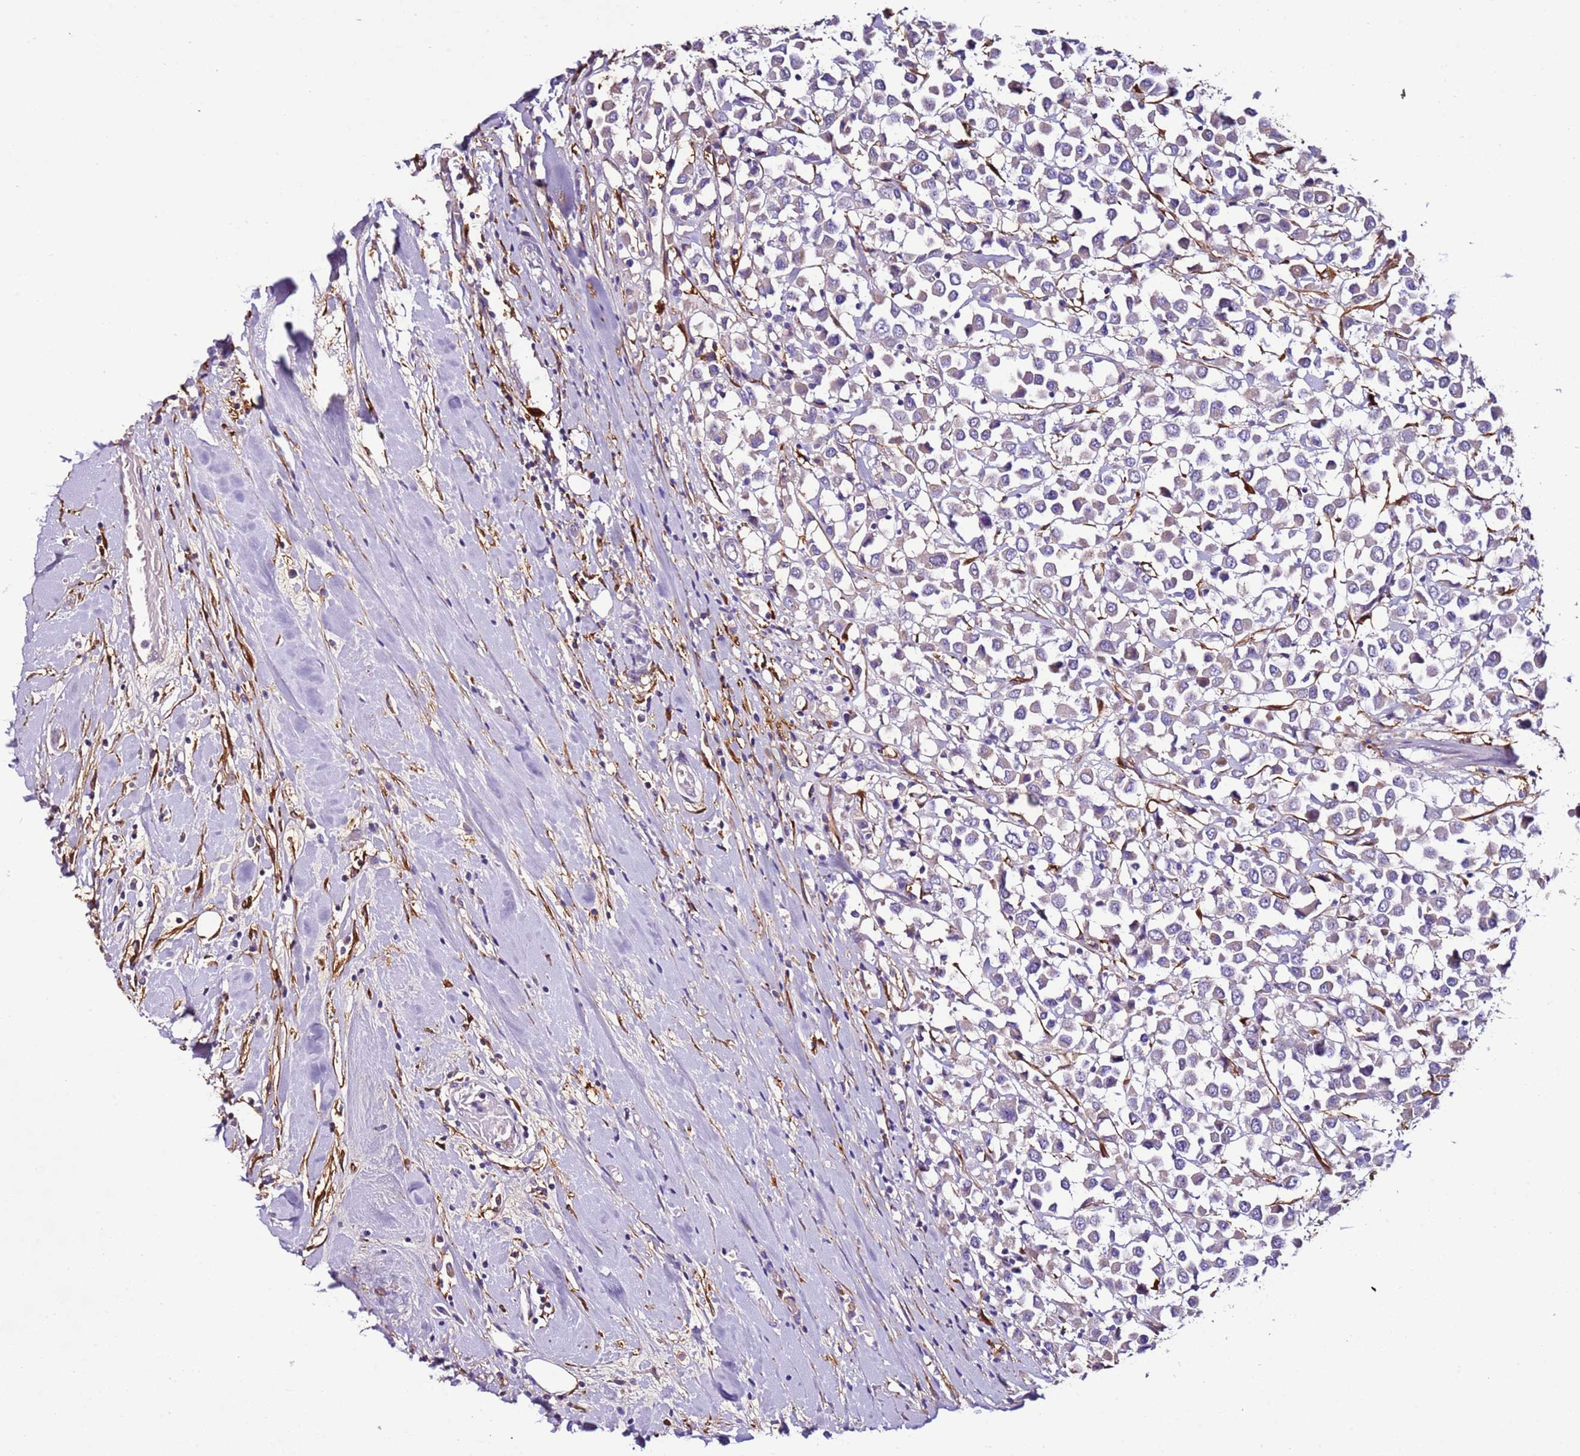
{"staining": {"intensity": "negative", "quantity": "none", "location": "none"}, "tissue": "breast cancer", "cell_type": "Tumor cells", "image_type": "cancer", "snomed": [{"axis": "morphology", "description": "Duct carcinoma"}, {"axis": "topography", "description": "Breast"}], "caption": "Micrograph shows no protein staining in tumor cells of intraductal carcinoma (breast) tissue.", "gene": "FAM174C", "patient": {"sex": "female", "age": 61}}